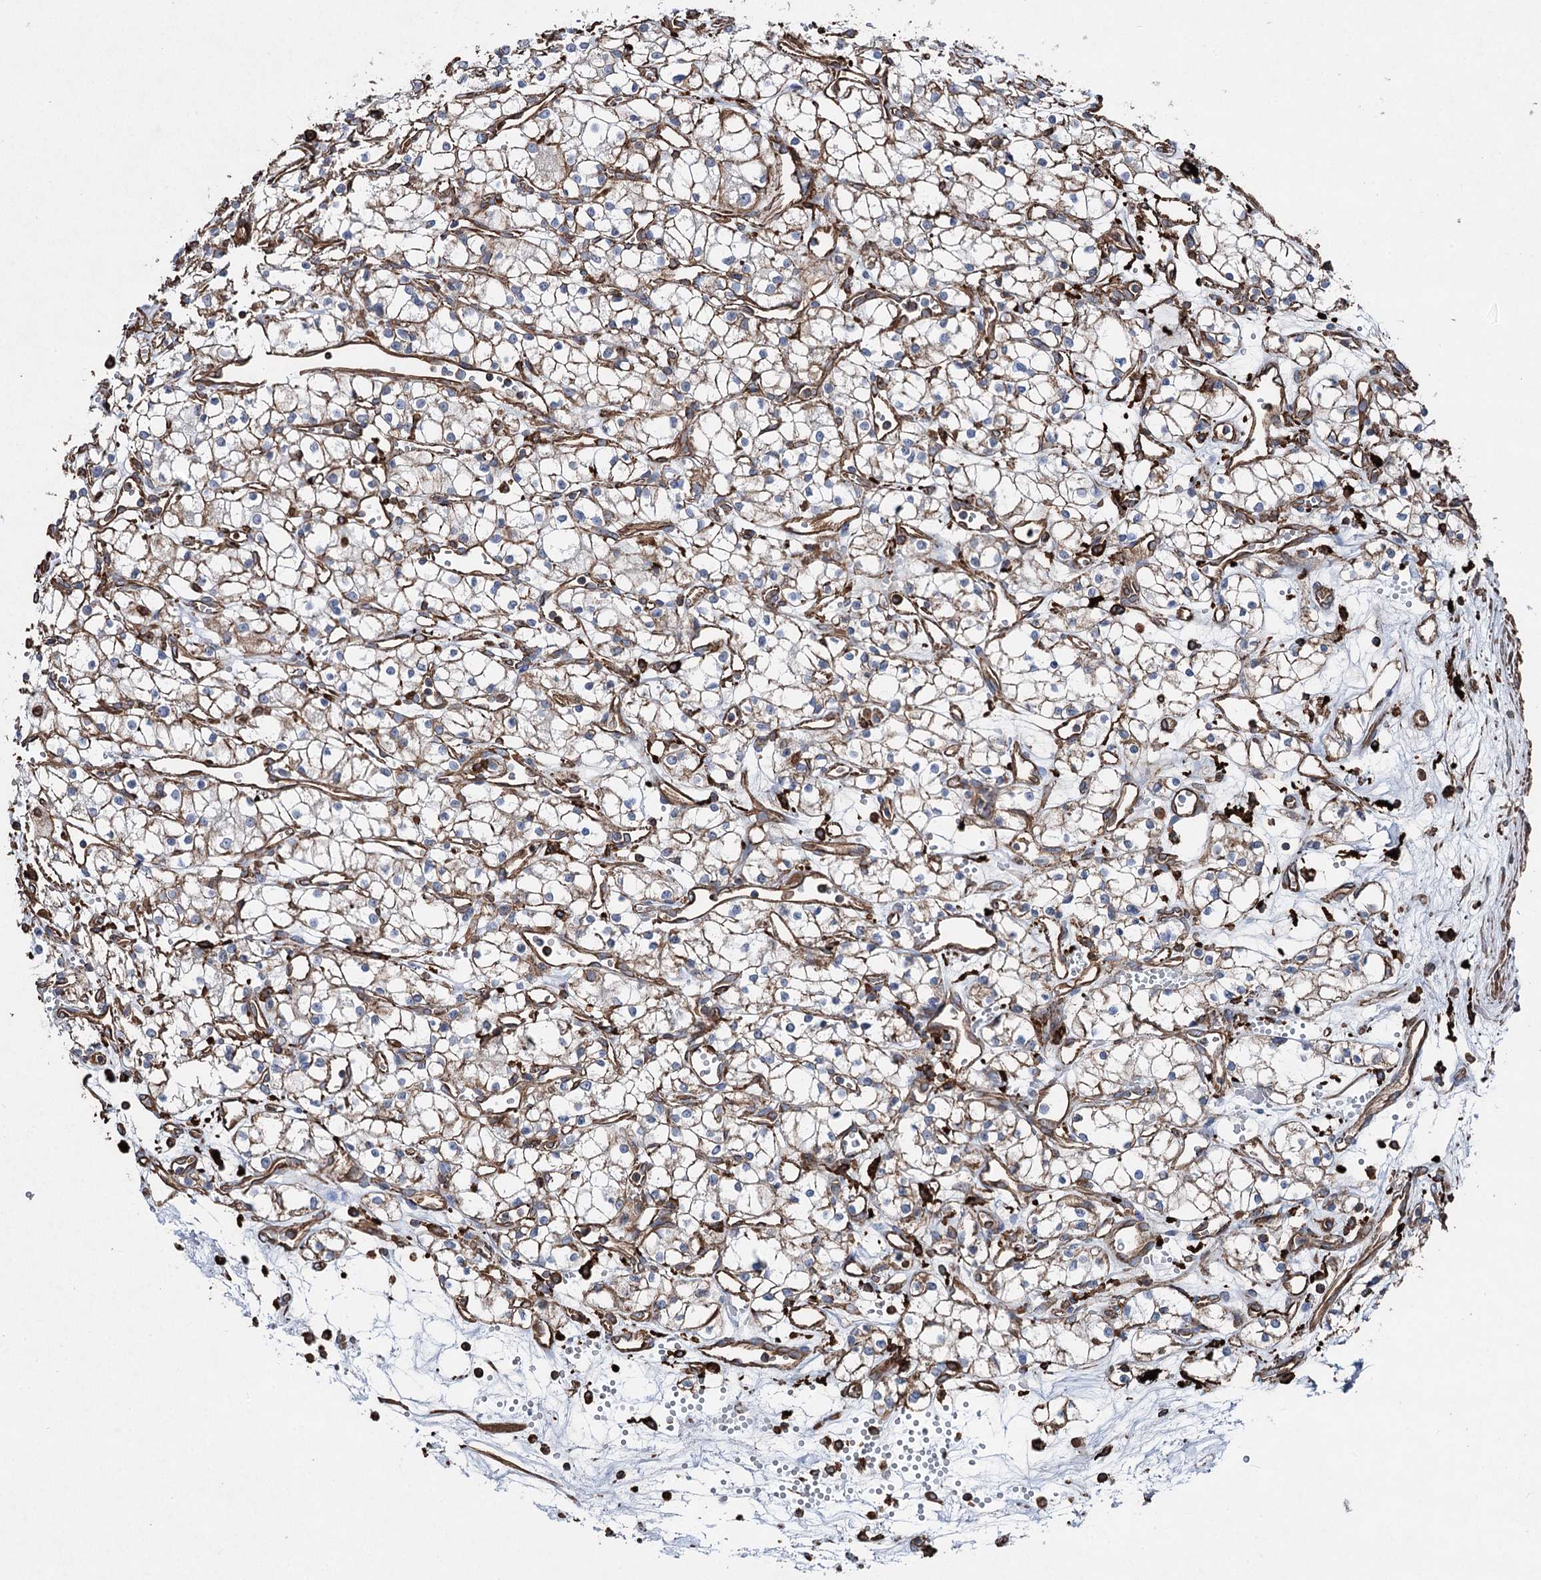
{"staining": {"intensity": "weak", "quantity": ">75%", "location": "cytoplasmic/membranous"}, "tissue": "renal cancer", "cell_type": "Tumor cells", "image_type": "cancer", "snomed": [{"axis": "morphology", "description": "Adenocarcinoma, NOS"}, {"axis": "topography", "description": "Kidney"}], "caption": "This is a histology image of IHC staining of renal cancer, which shows weak positivity in the cytoplasmic/membranous of tumor cells.", "gene": "CLEC4M", "patient": {"sex": "male", "age": 59}}